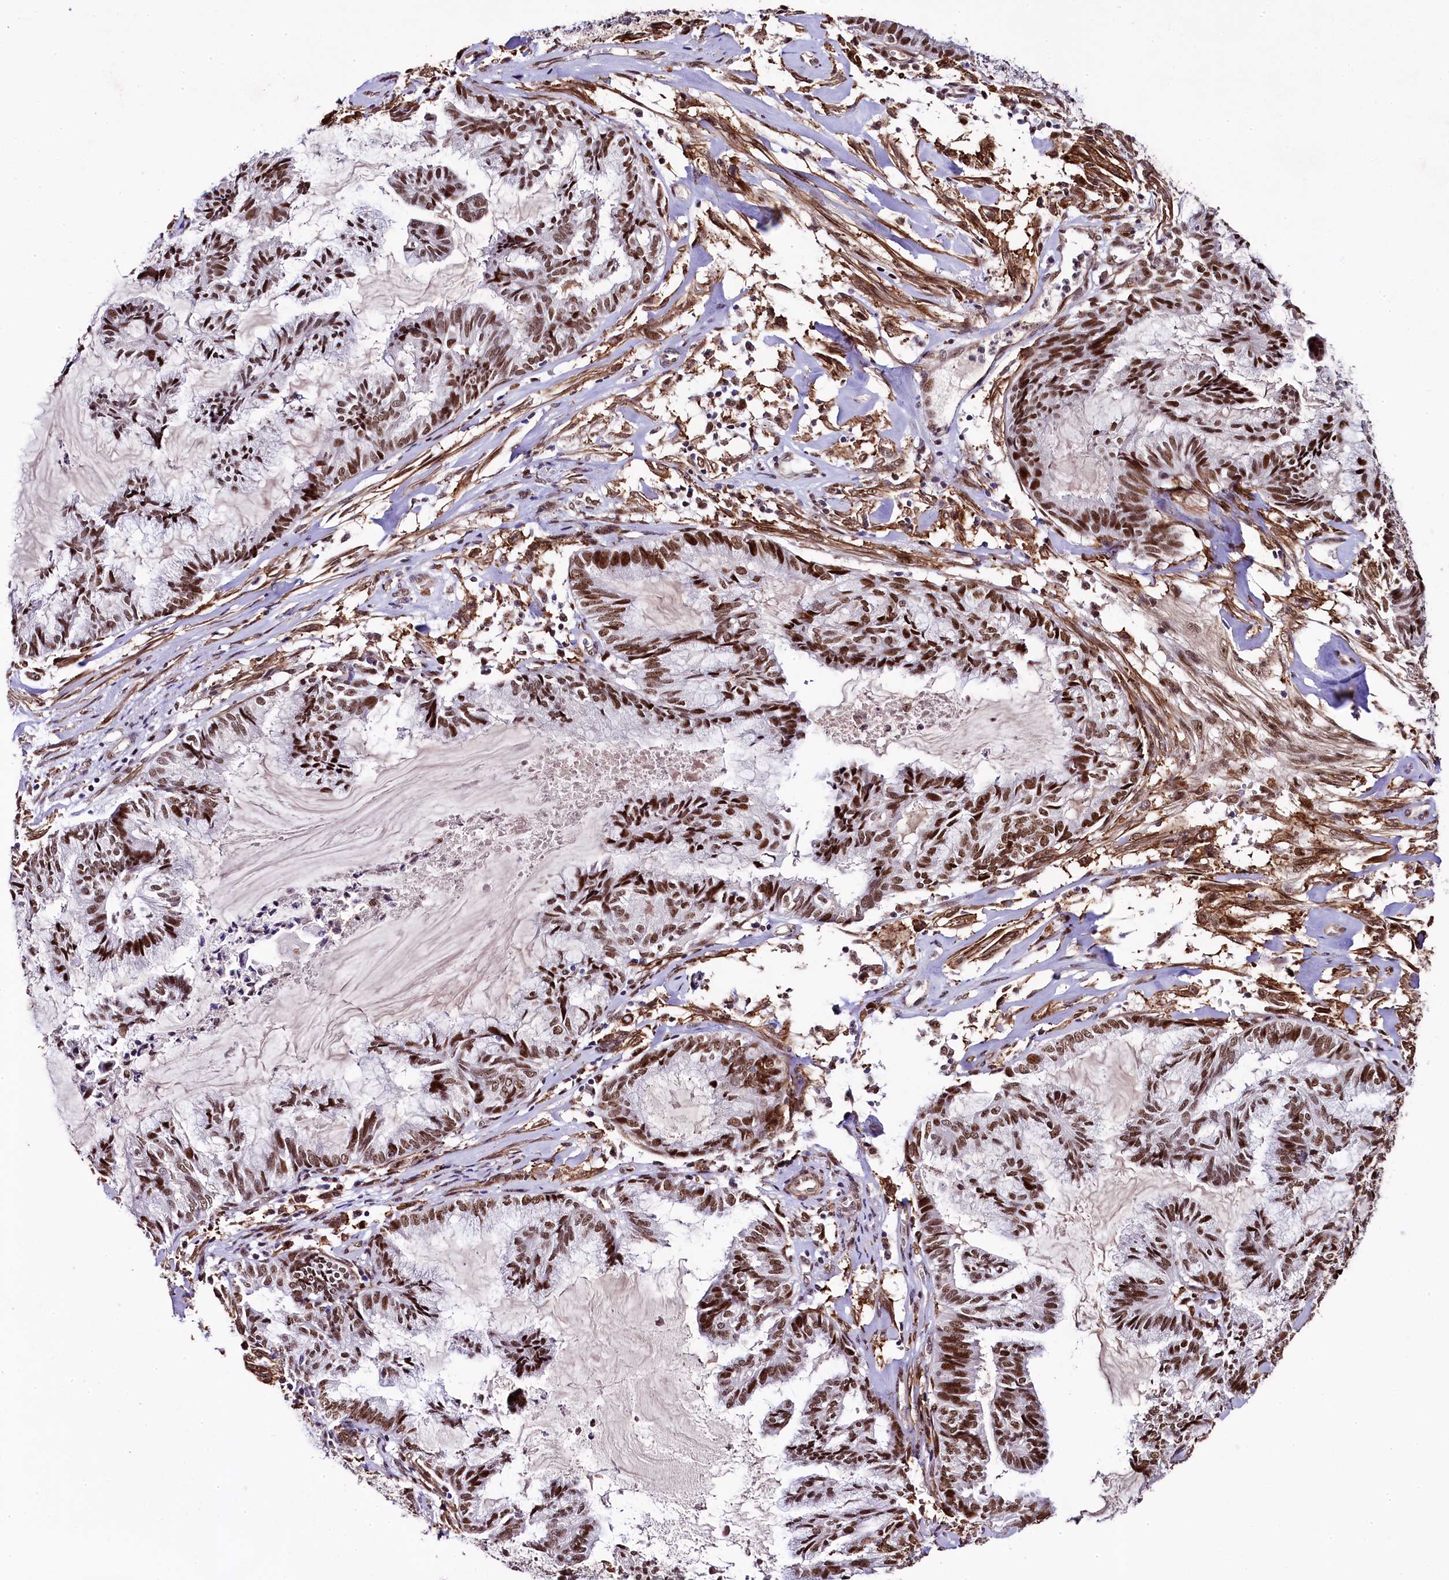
{"staining": {"intensity": "moderate", "quantity": ">75%", "location": "nuclear"}, "tissue": "endometrial cancer", "cell_type": "Tumor cells", "image_type": "cancer", "snomed": [{"axis": "morphology", "description": "Adenocarcinoma, NOS"}, {"axis": "topography", "description": "Endometrium"}], "caption": "DAB (3,3'-diaminobenzidine) immunohistochemical staining of human endometrial adenocarcinoma reveals moderate nuclear protein positivity in approximately >75% of tumor cells.", "gene": "SAMD10", "patient": {"sex": "female", "age": 86}}